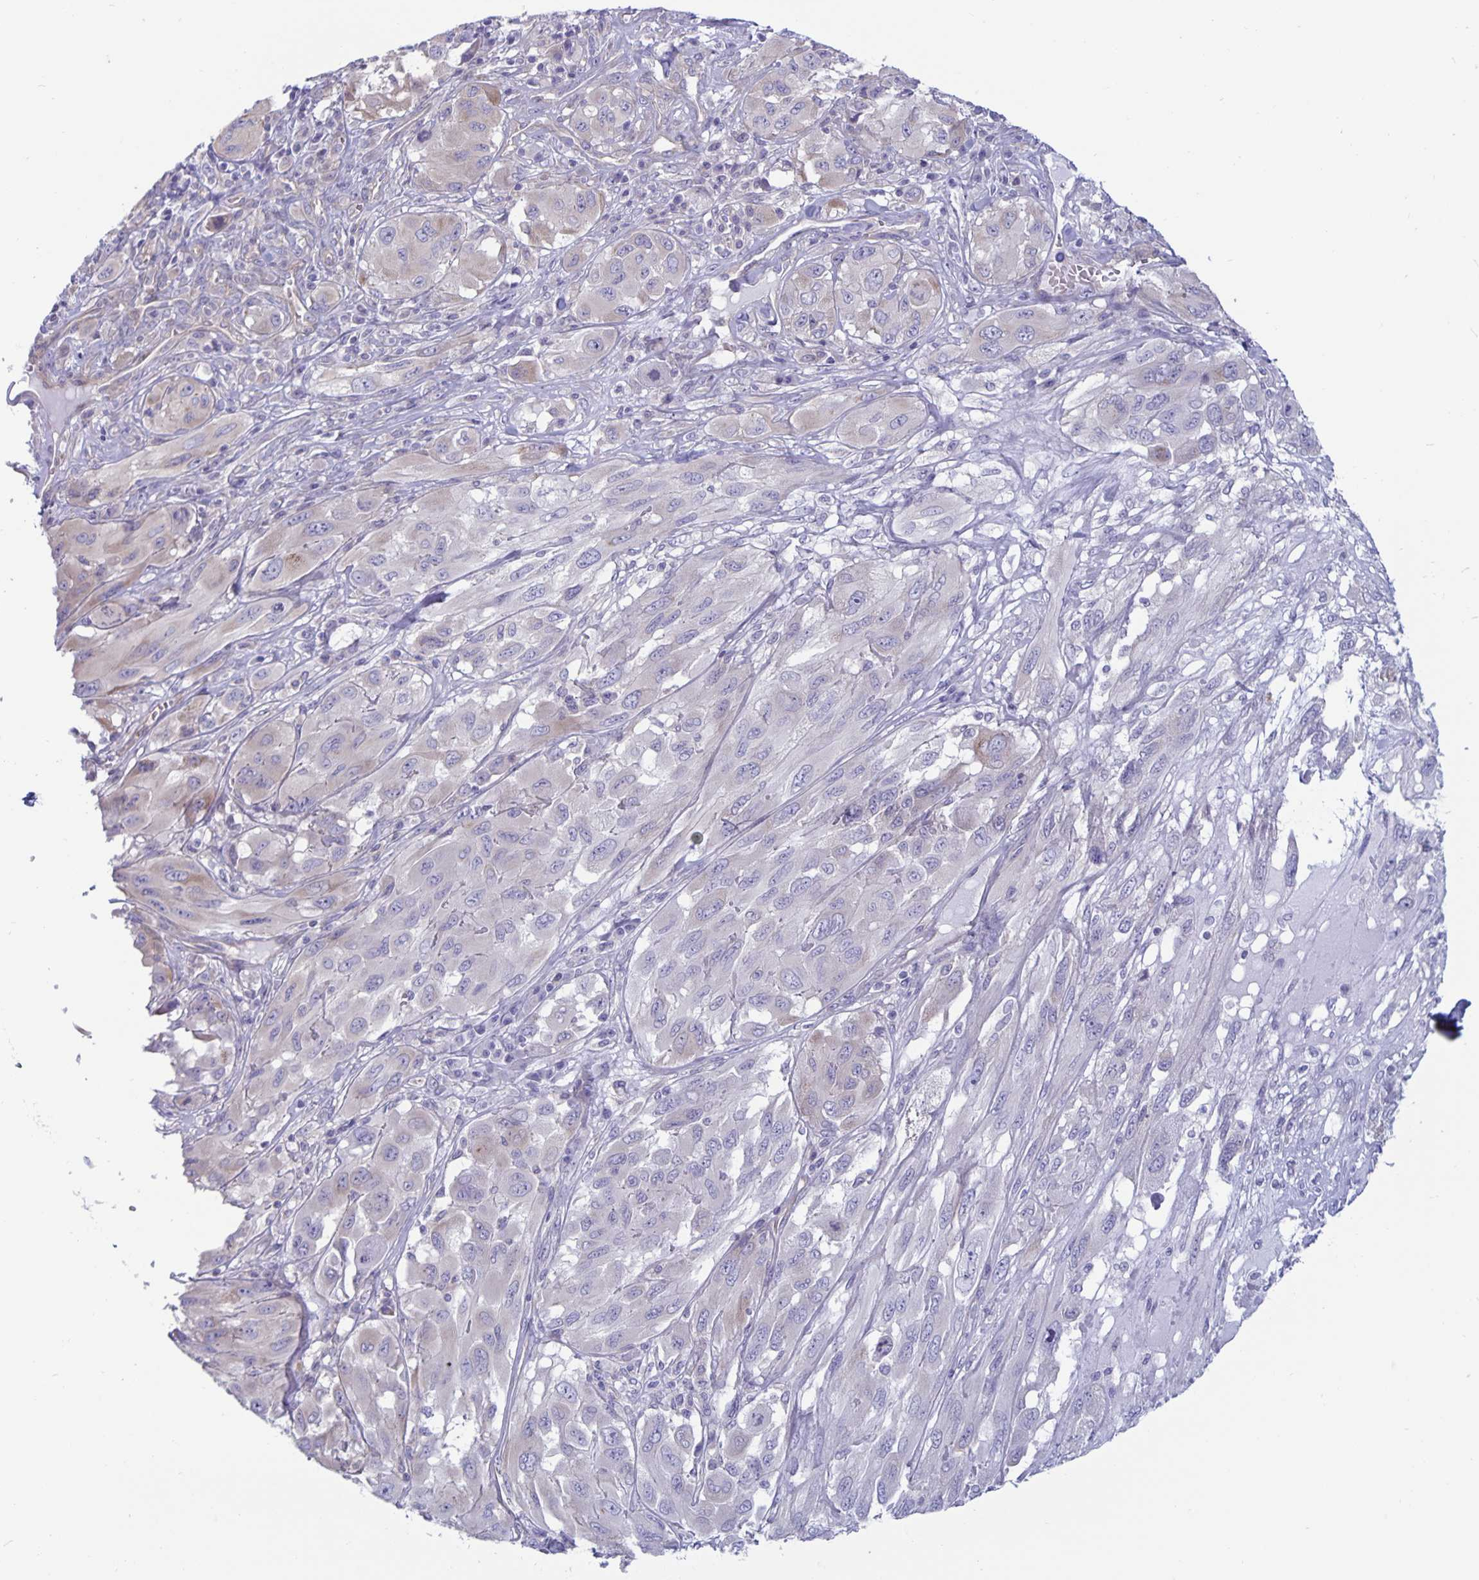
{"staining": {"intensity": "negative", "quantity": "none", "location": "none"}, "tissue": "melanoma", "cell_type": "Tumor cells", "image_type": "cancer", "snomed": [{"axis": "morphology", "description": "Malignant melanoma, NOS"}, {"axis": "topography", "description": "Skin"}], "caption": "Immunohistochemistry image of neoplastic tissue: malignant melanoma stained with DAB (3,3'-diaminobenzidine) exhibits no significant protein staining in tumor cells.", "gene": "PLCB3", "patient": {"sex": "female", "age": 91}}